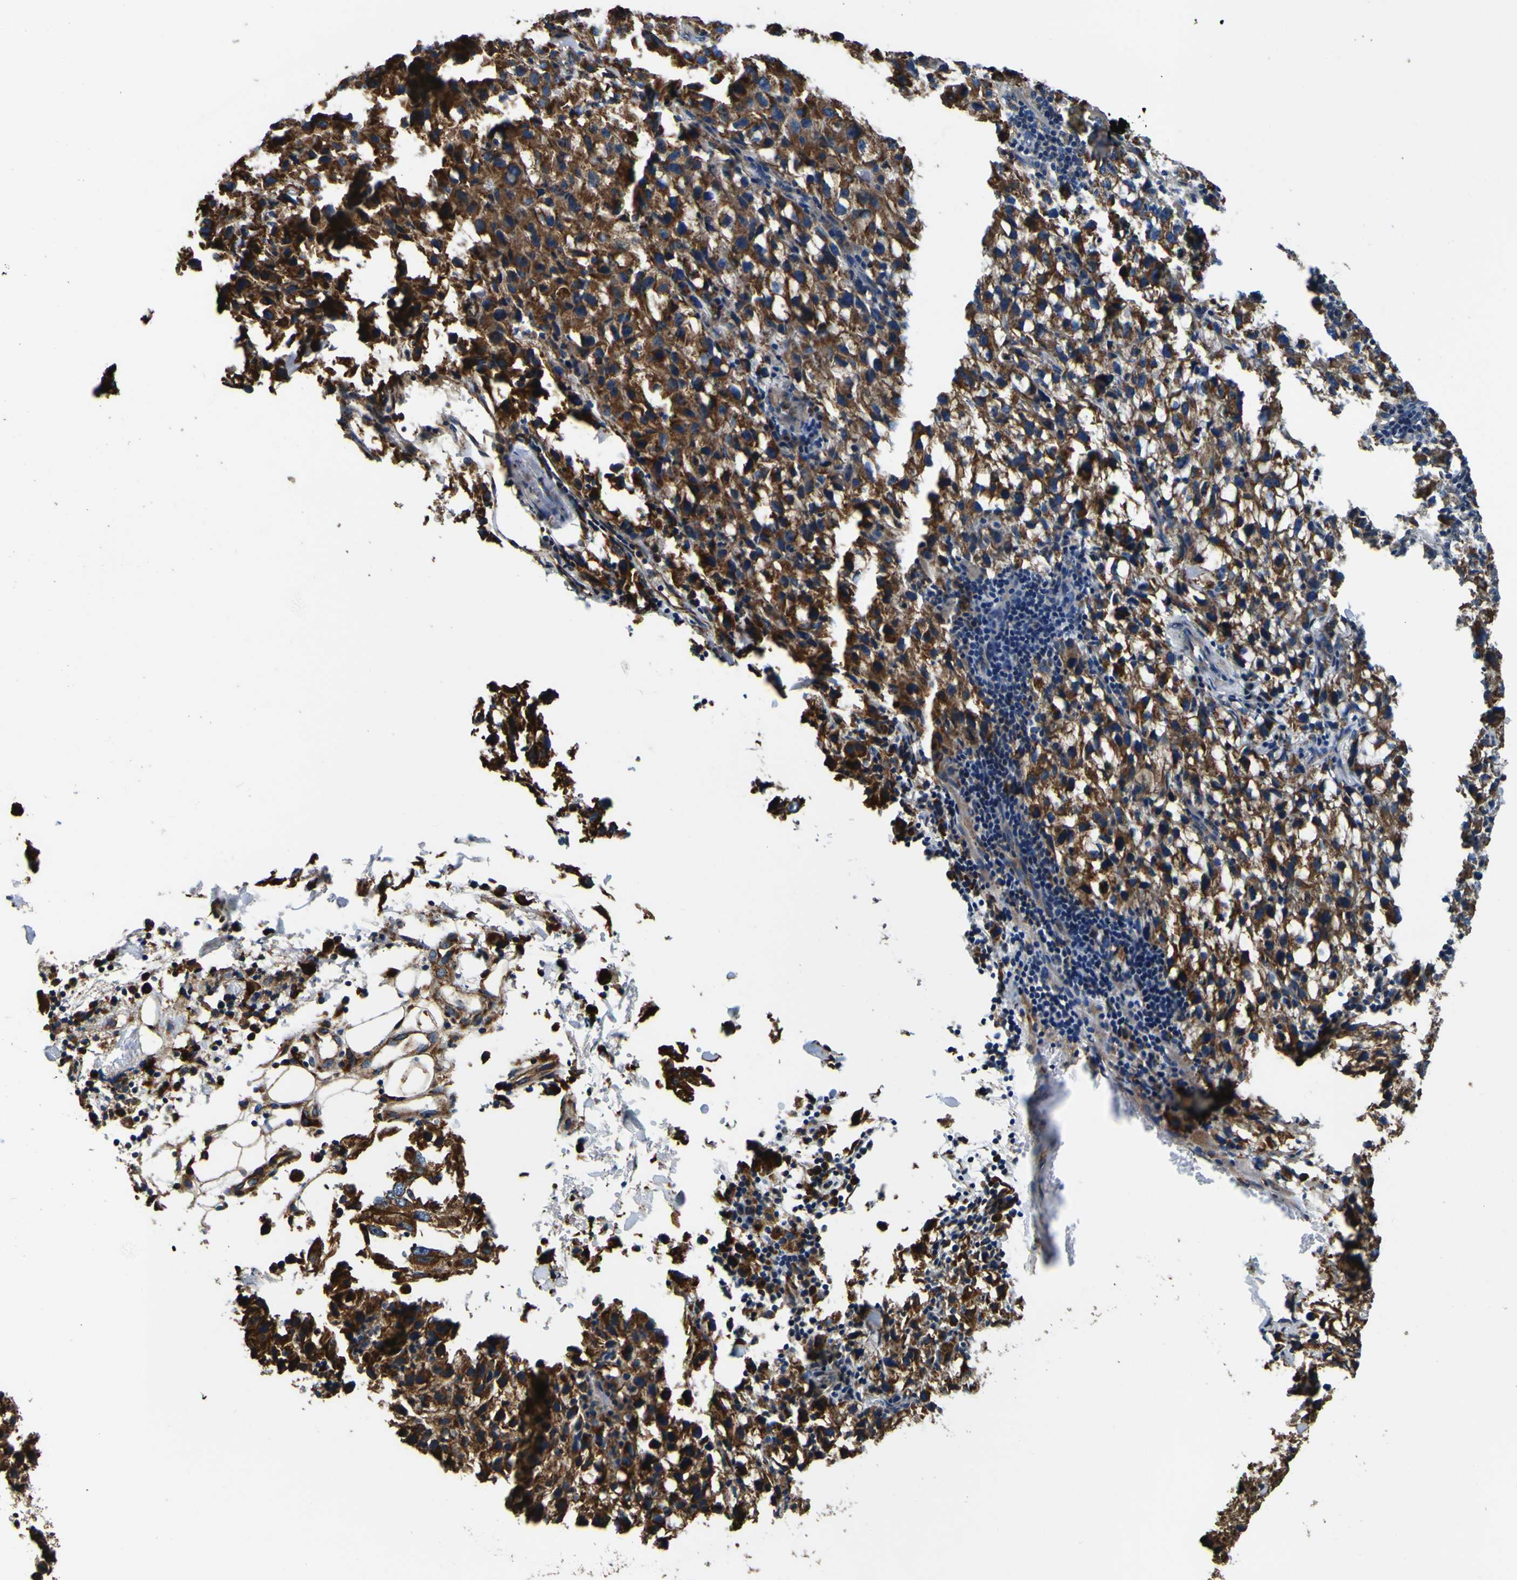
{"staining": {"intensity": "strong", "quantity": ">75%", "location": "cytoplasmic/membranous"}, "tissue": "melanoma", "cell_type": "Tumor cells", "image_type": "cancer", "snomed": [{"axis": "morphology", "description": "Malignant melanoma, NOS"}, {"axis": "topography", "description": "Skin"}], "caption": "Immunohistochemistry (IHC) photomicrograph of neoplastic tissue: human melanoma stained using immunohistochemistry (IHC) shows high levels of strong protein expression localized specifically in the cytoplasmic/membranous of tumor cells, appearing as a cytoplasmic/membranous brown color.", "gene": "INPP5A", "patient": {"sex": "female", "age": 104}}